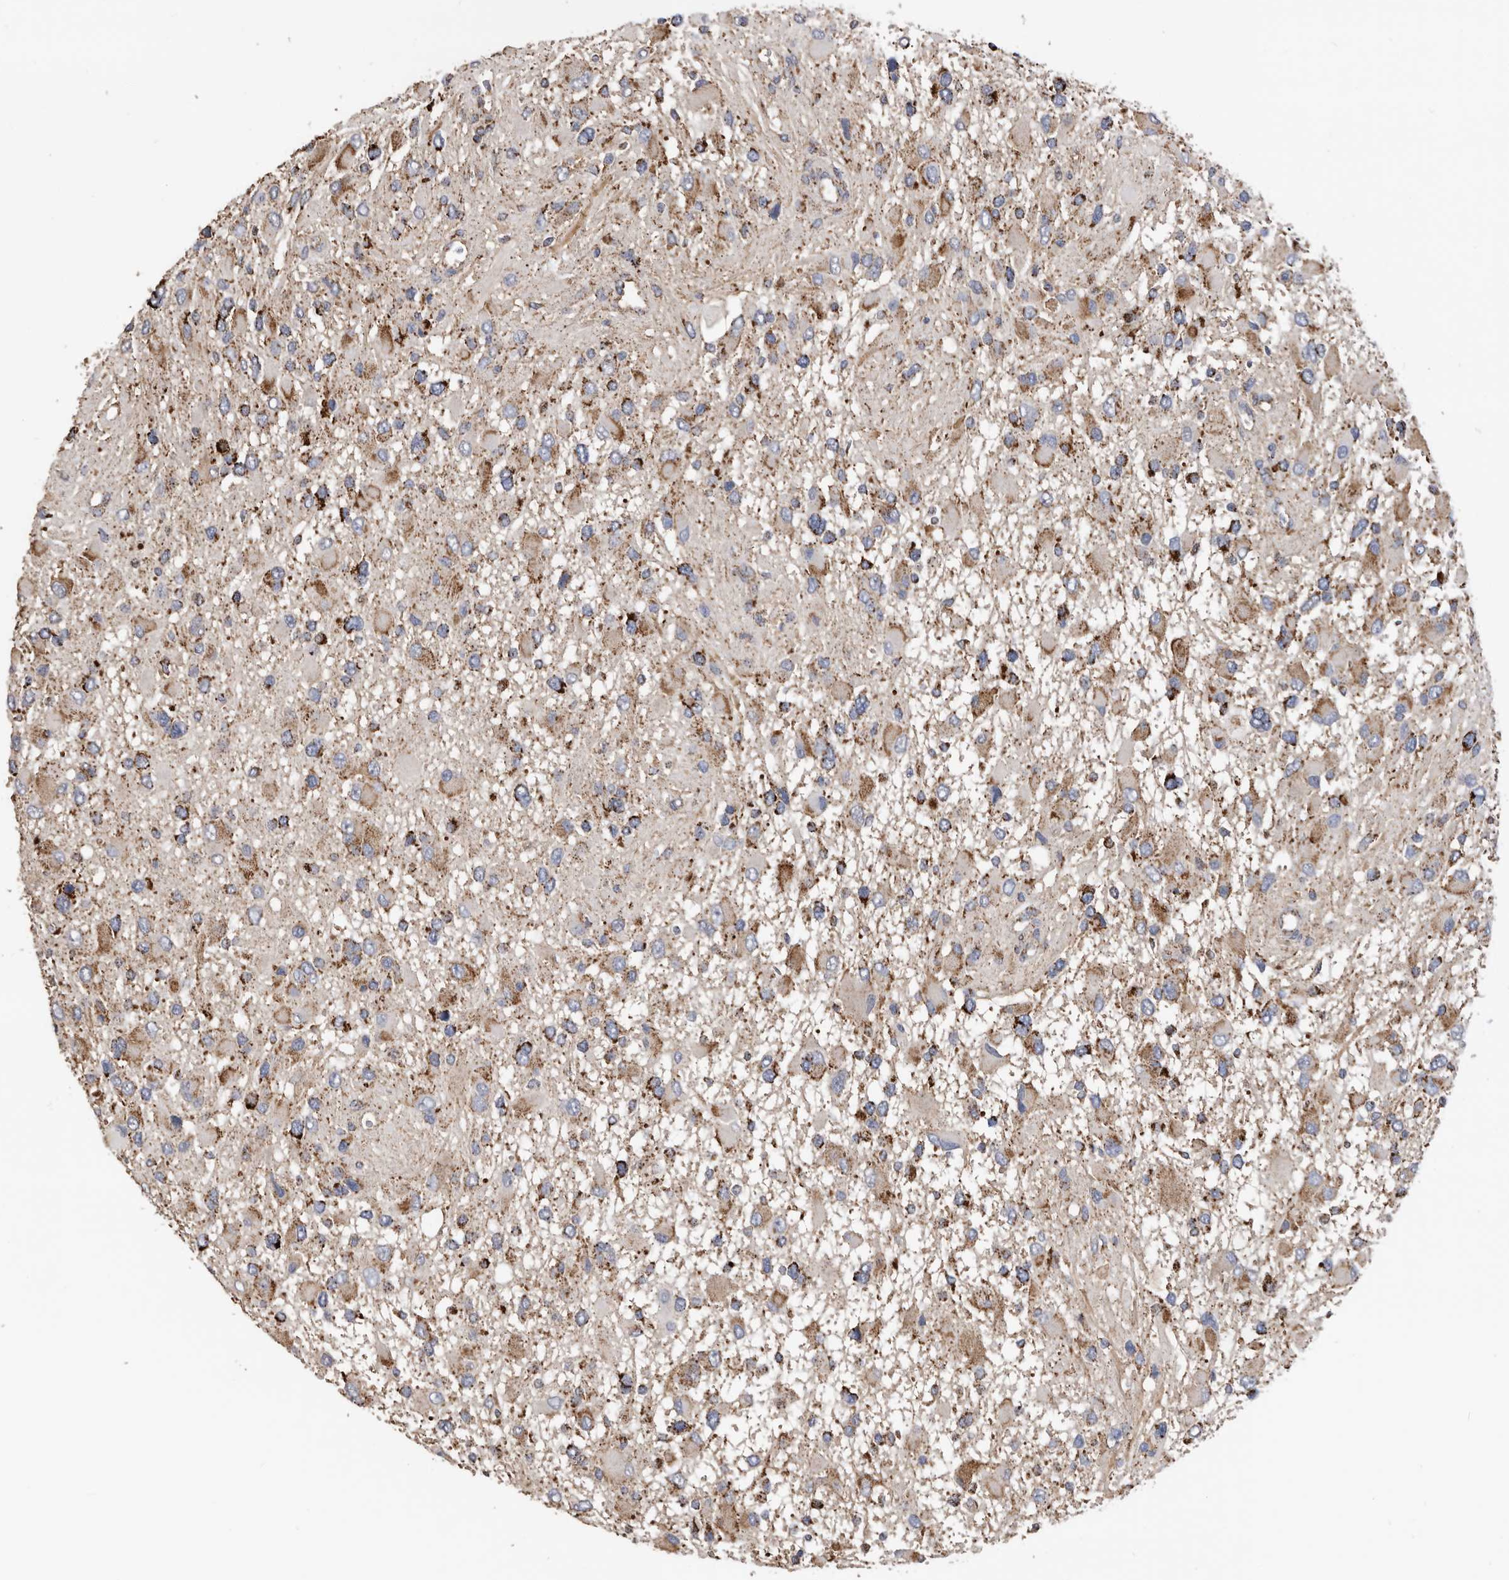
{"staining": {"intensity": "strong", "quantity": "25%-75%", "location": "cytoplasmic/membranous"}, "tissue": "glioma", "cell_type": "Tumor cells", "image_type": "cancer", "snomed": [{"axis": "morphology", "description": "Glioma, malignant, High grade"}, {"axis": "topography", "description": "Brain"}], "caption": "Brown immunohistochemical staining in glioma exhibits strong cytoplasmic/membranous staining in about 25%-75% of tumor cells.", "gene": "WFDC1", "patient": {"sex": "male", "age": 53}}